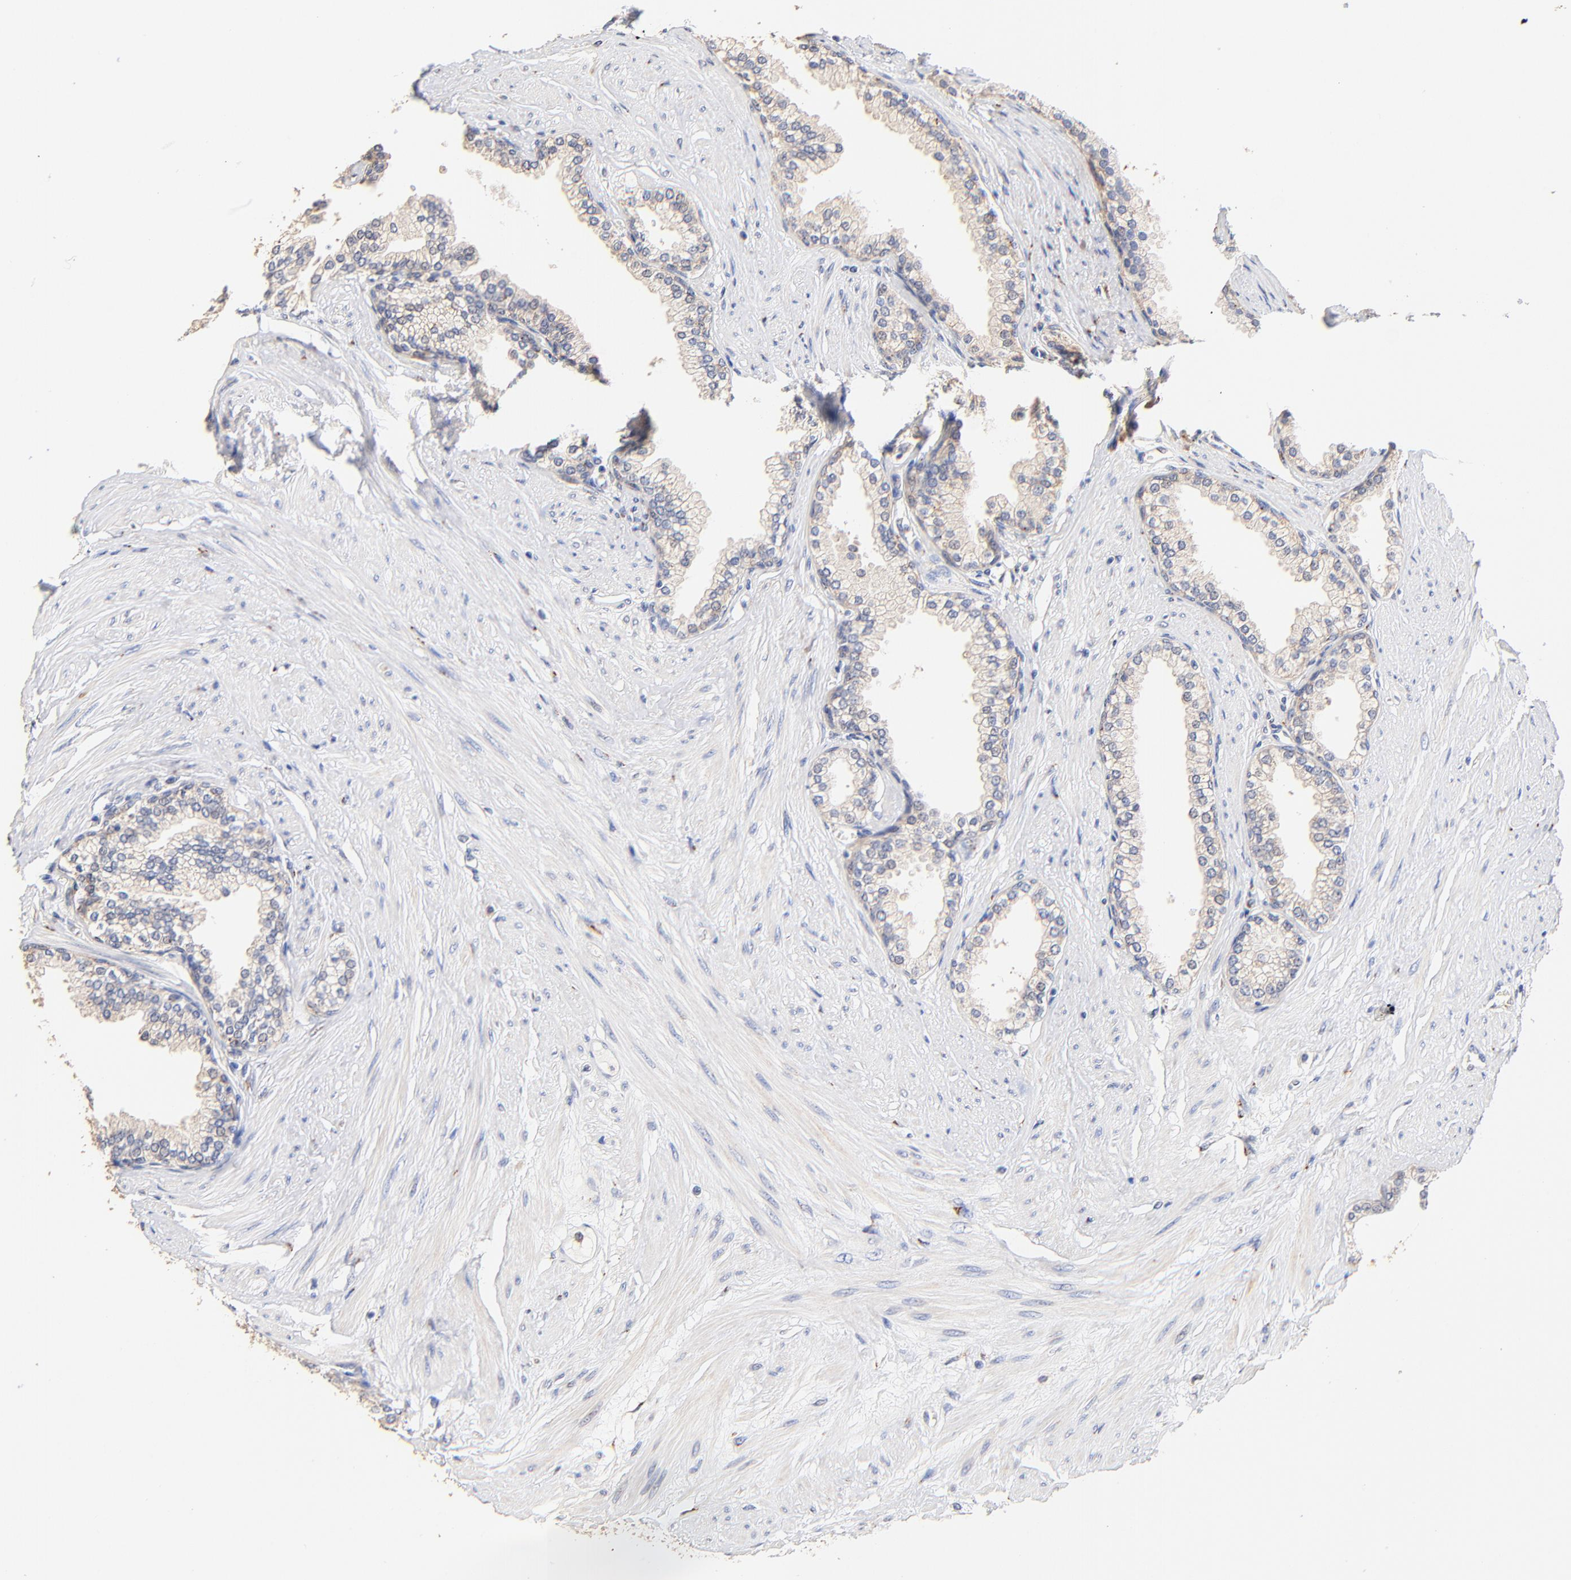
{"staining": {"intensity": "weak", "quantity": ">75%", "location": "cytoplasmic/membranous"}, "tissue": "prostate", "cell_type": "Glandular cells", "image_type": "normal", "snomed": [{"axis": "morphology", "description": "Normal tissue, NOS"}, {"axis": "topography", "description": "Prostate"}], "caption": "This micrograph demonstrates unremarkable prostate stained with IHC to label a protein in brown. The cytoplasmic/membranous of glandular cells show weak positivity for the protein. Nuclei are counter-stained blue.", "gene": "FMNL3", "patient": {"sex": "male", "age": 64}}